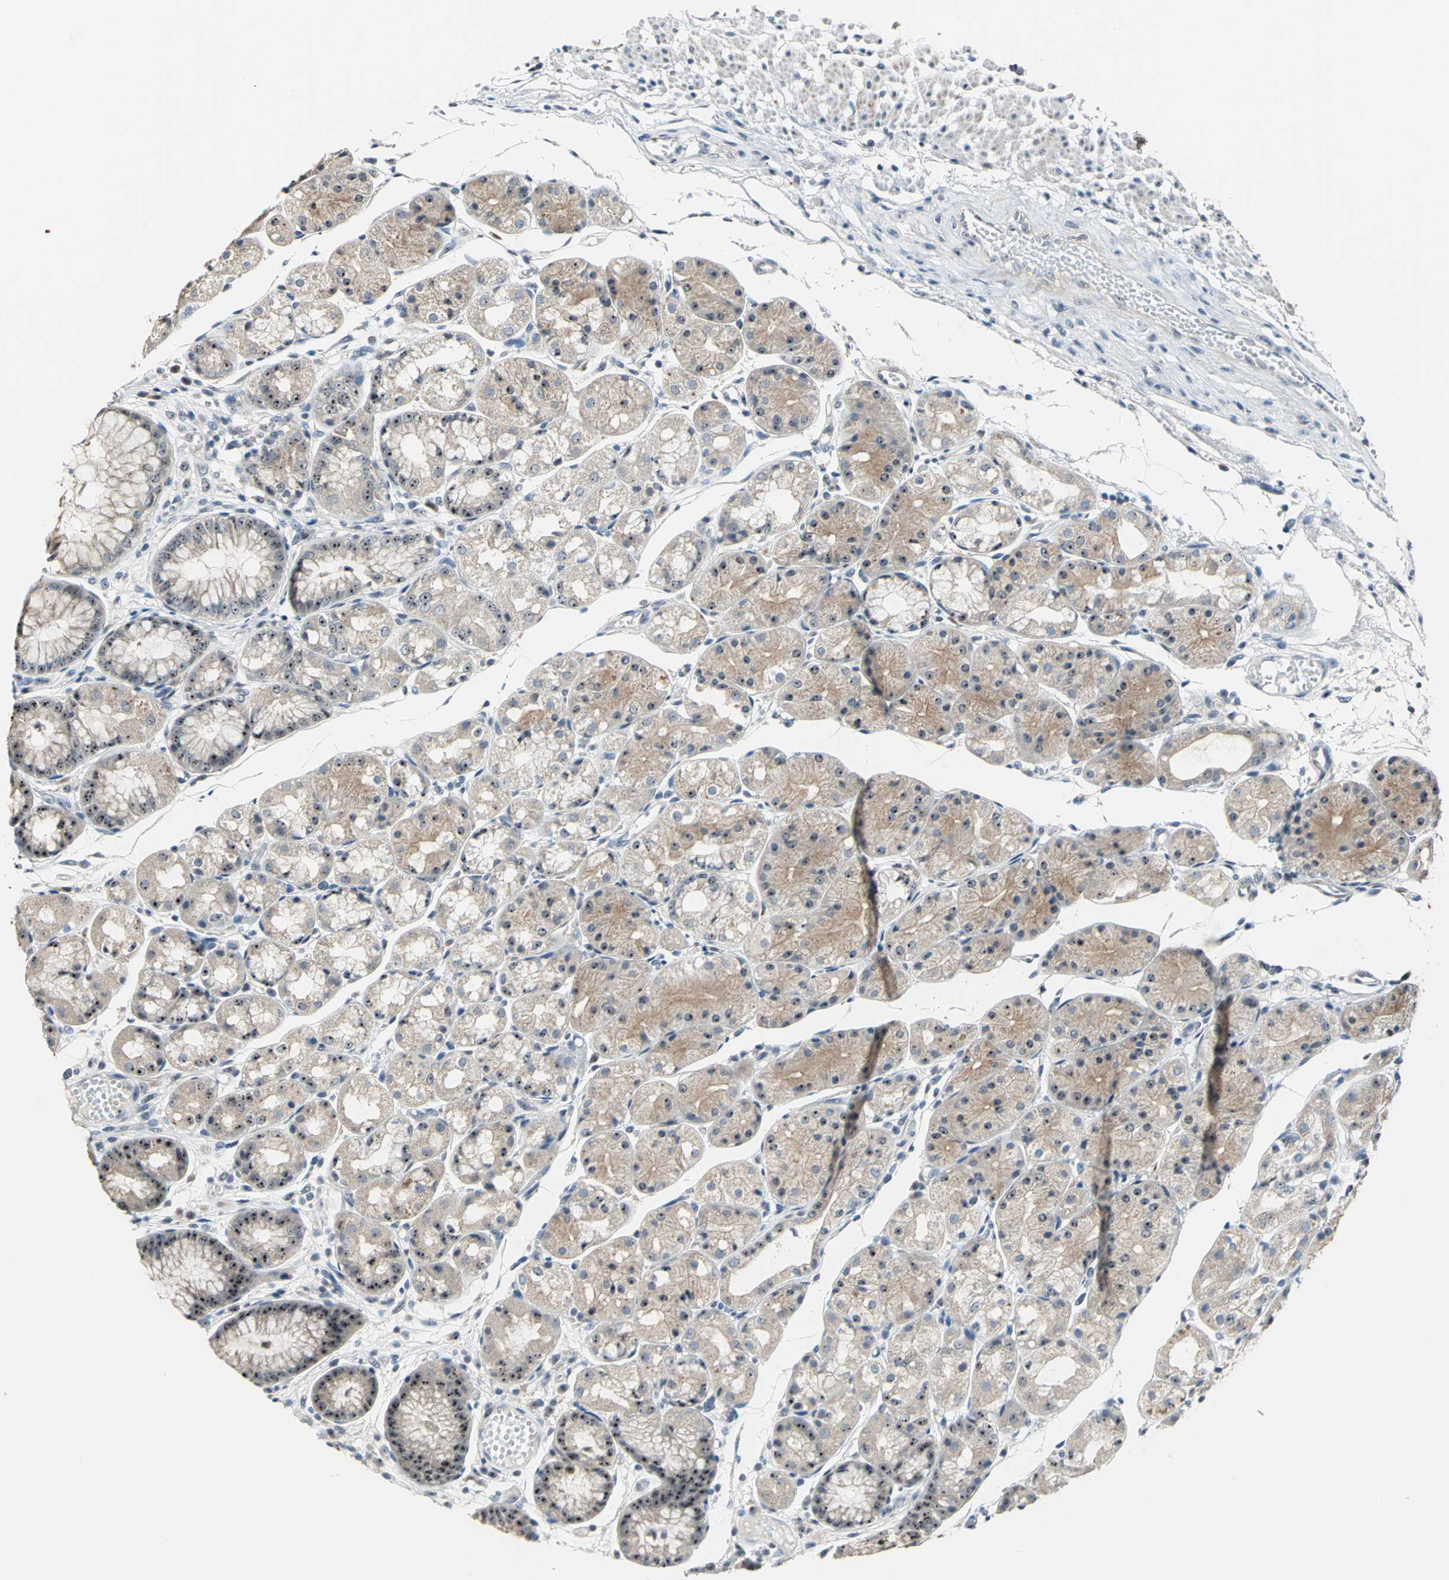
{"staining": {"intensity": "strong", "quantity": ">75%", "location": "nuclear"}, "tissue": "stomach", "cell_type": "Glandular cells", "image_type": "normal", "snomed": [{"axis": "morphology", "description": "Normal tissue, NOS"}, {"axis": "topography", "description": "Stomach, upper"}], "caption": "Strong nuclear positivity for a protein is present in approximately >75% of glandular cells of unremarkable stomach using immunohistochemistry.", "gene": "MYBBP1A", "patient": {"sex": "male", "age": 72}}